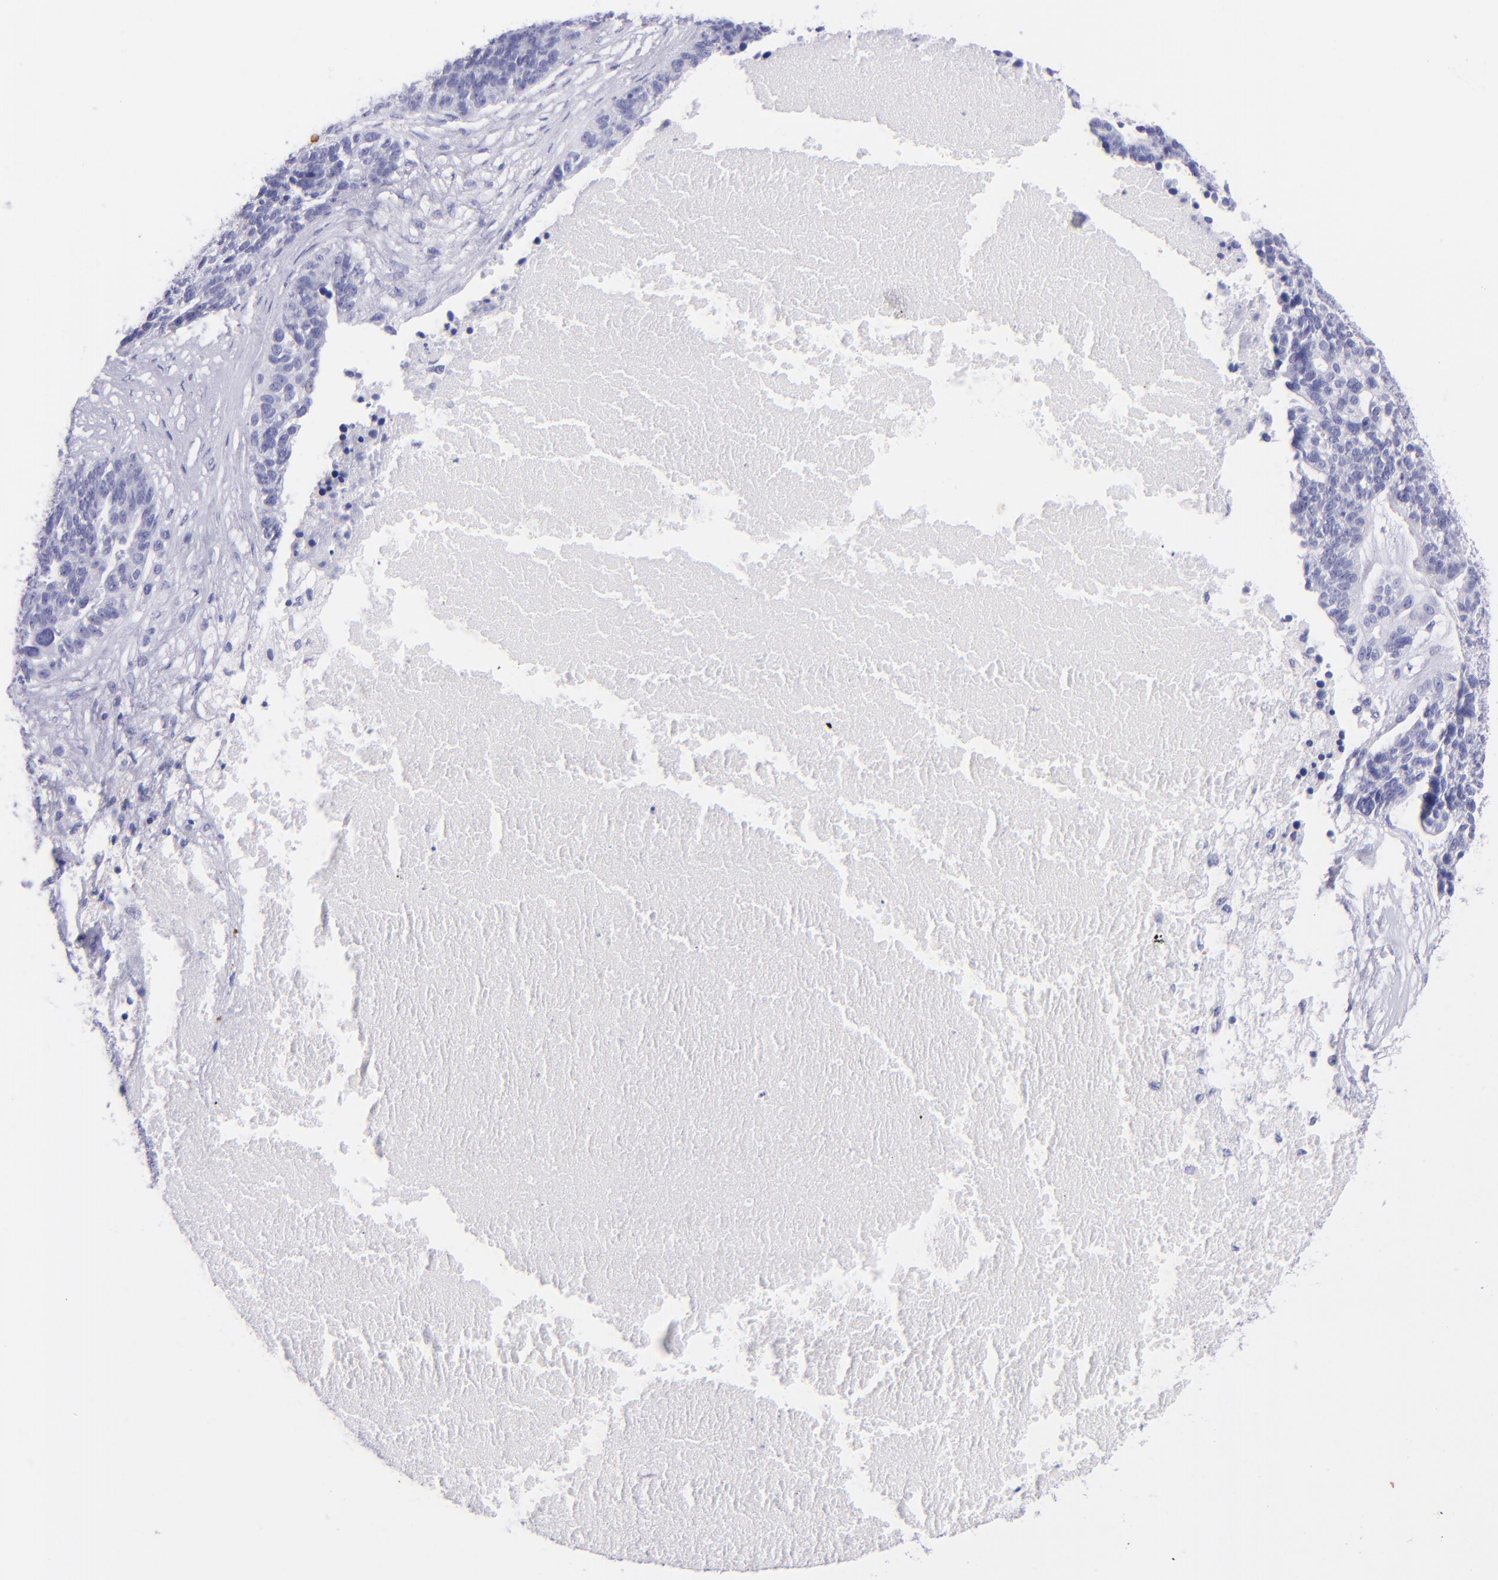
{"staining": {"intensity": "negative", "quantity": "none", "location": "none"}, "tissue": "ovarian cancer", "cell_type": "Tumor cells", "image_type": "cancer", "snomed": [{"axis": "morphology", "description": "Cystadenocarcinoma, serous, NOS"}, {"axis": "topography", "description": "Ovary"}], "caption": "High power microscopy micrograph of an IHC histopathology image of ovarian serous cystadenocarcinoma, revealing no significant positivity in tumor cells. The staining was performed using DAB to visualize the protein expression in brown, while the nuclei were stained in blue with hematoxylin (Magnification: 20x).", "gene": "GYPA", "patient": {"sex": "female", "age": 59}}